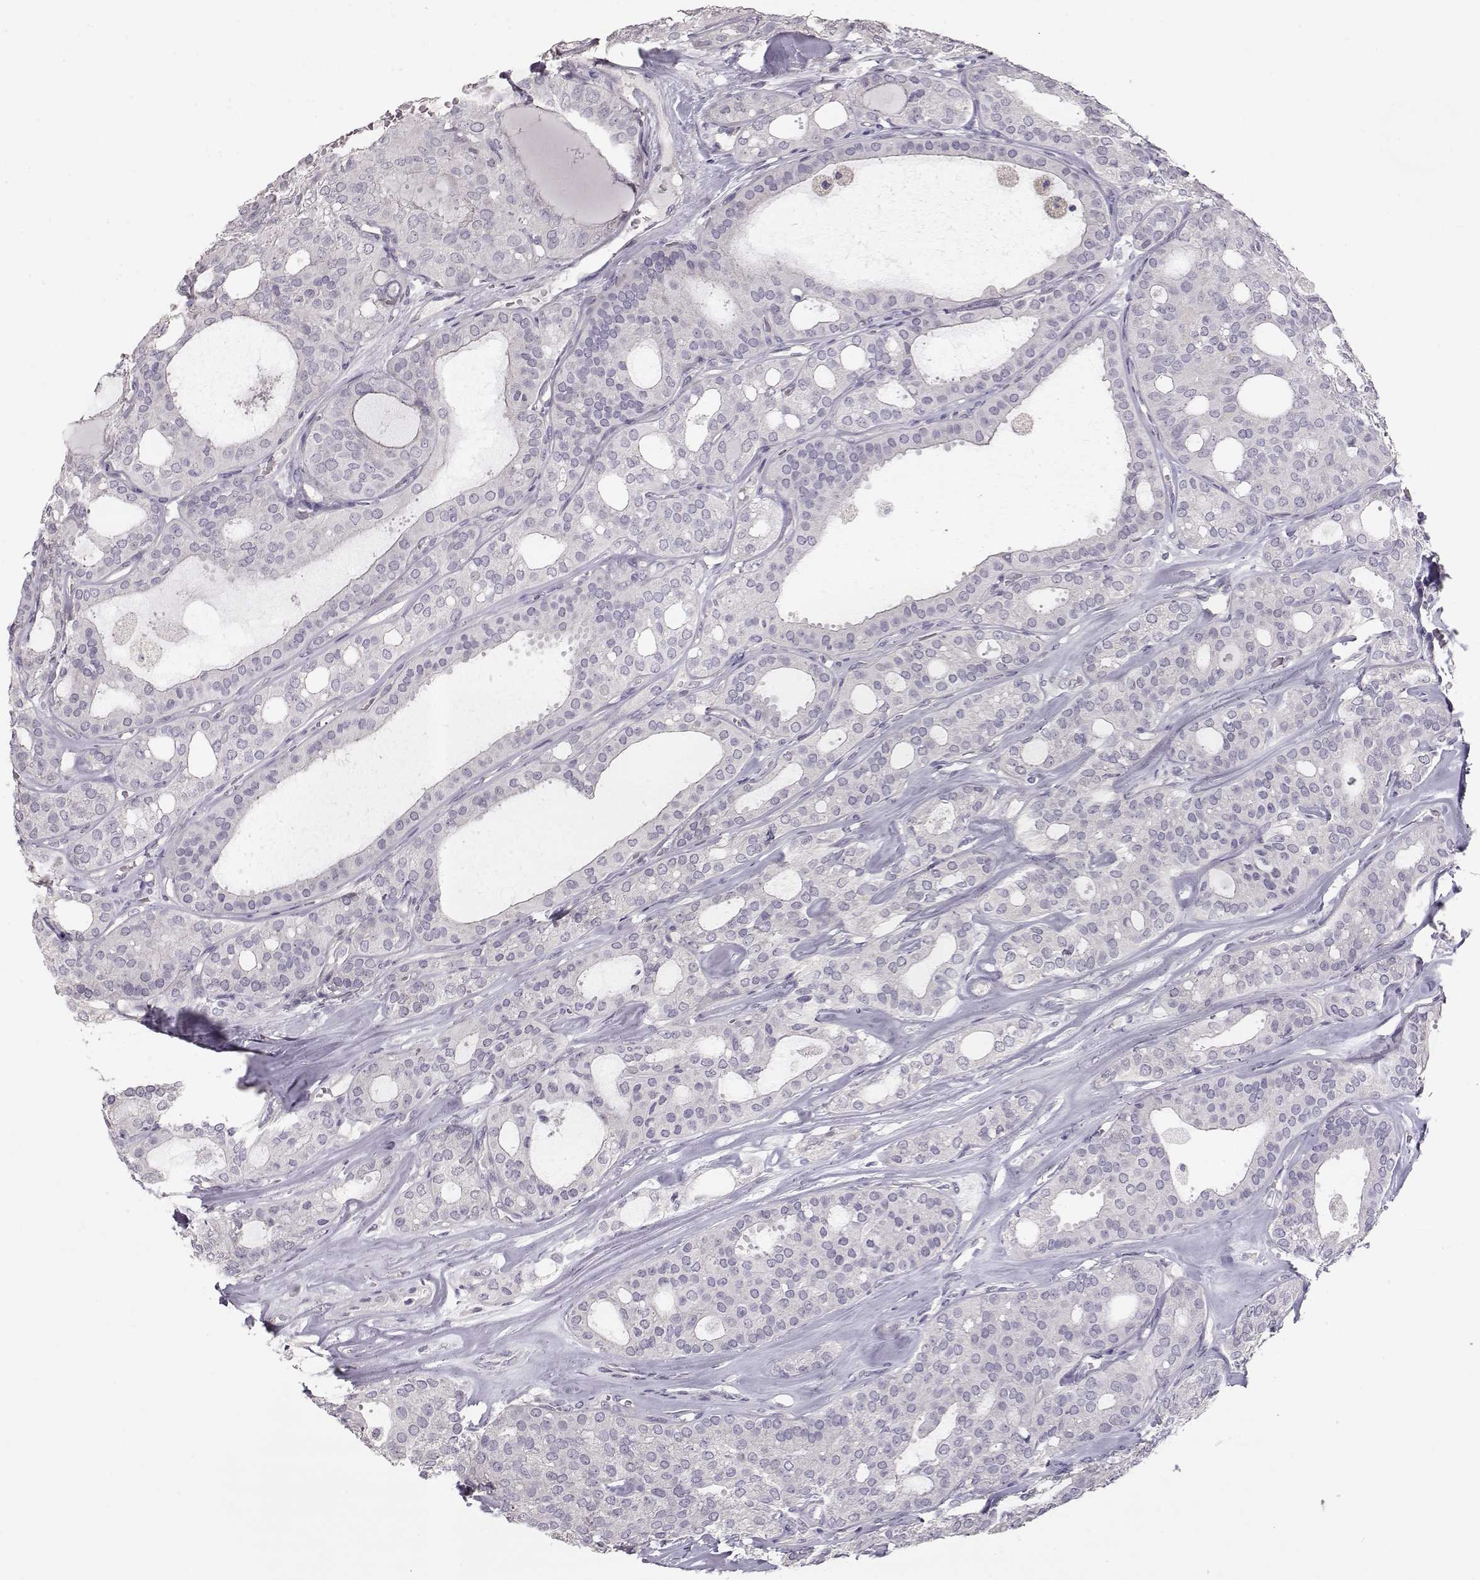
{"staining": {"intensity": "negative", "quantity": "none", "location": "none"}, "tissue": "thyroid cancer", "cell_type": "Tumor cells", "image_type": "cancer", "snomed": [{"axis": "morphology", "description": "Follicular adenoma carcinoma, NOS"}, {"axis": "topography", "description": "Thyroid gland"}], "caption": "Tumor cells show no significant positivity in thyroid cancer (follicular adenoma carcinoma).", "gene": "SLC18A1", "patient": {"sex": "male", "age": 75}}